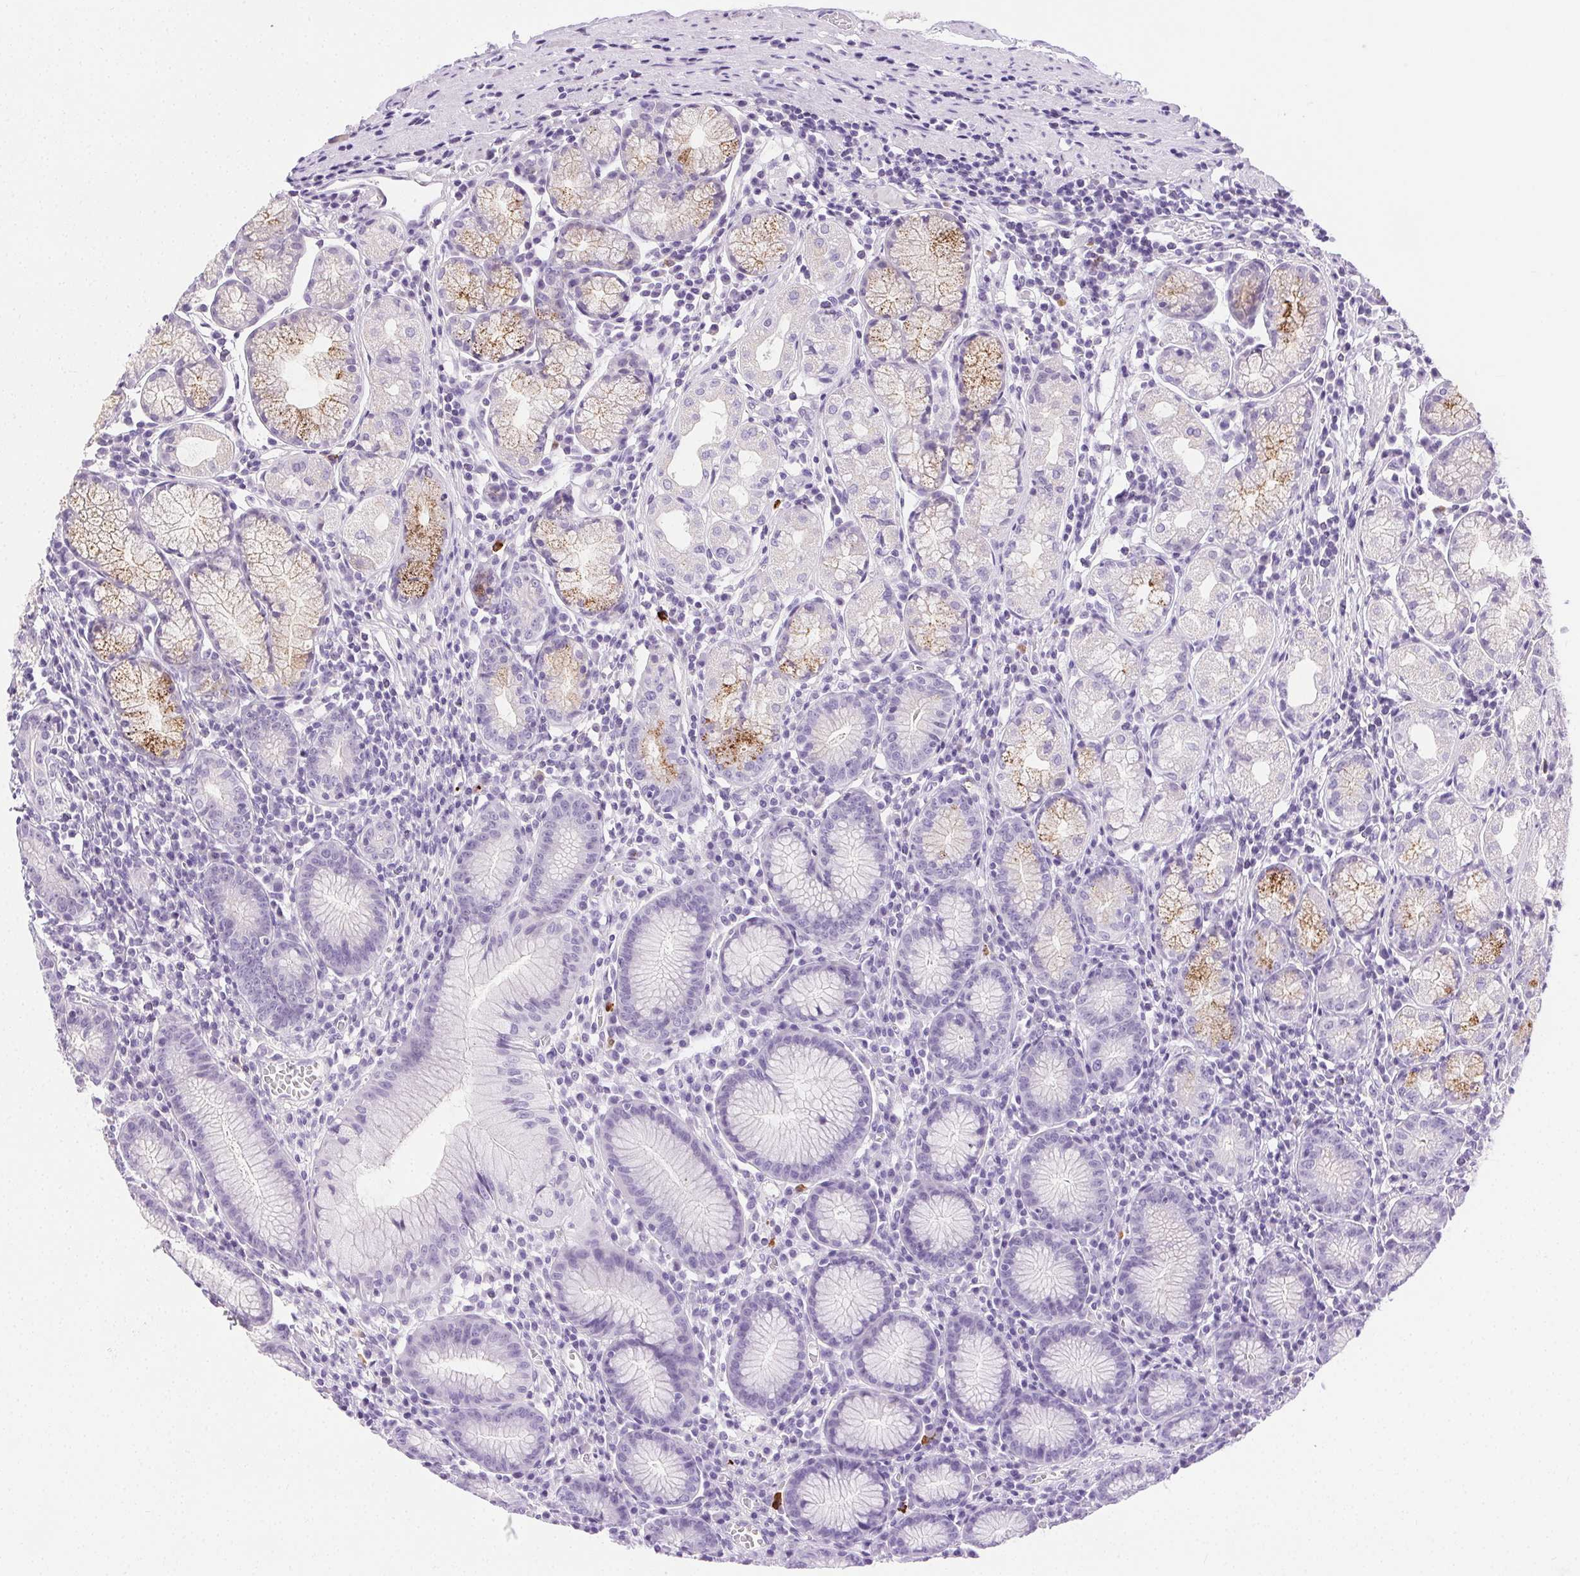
{"staining": {"intensity": "moderate", "quantity": "<25%", "location": "cytoplasmic/membranous"}, "tissue": "stomach", "cell_type": "Glandular cells", "image_type": "normal", "snomed": [{"axis": "morphology", "description": "Normal tissue, NOS"}, {"axis": "topography", "description": "Stomach"}], "caption": "Immunohistochemical staining of normal stomach displays low levels of moderate cytoplasmic/membranous positivity in about <25% of glandular cells.", "gene": "C20orf85", "patient": {"sex": "male", "age": 55}}